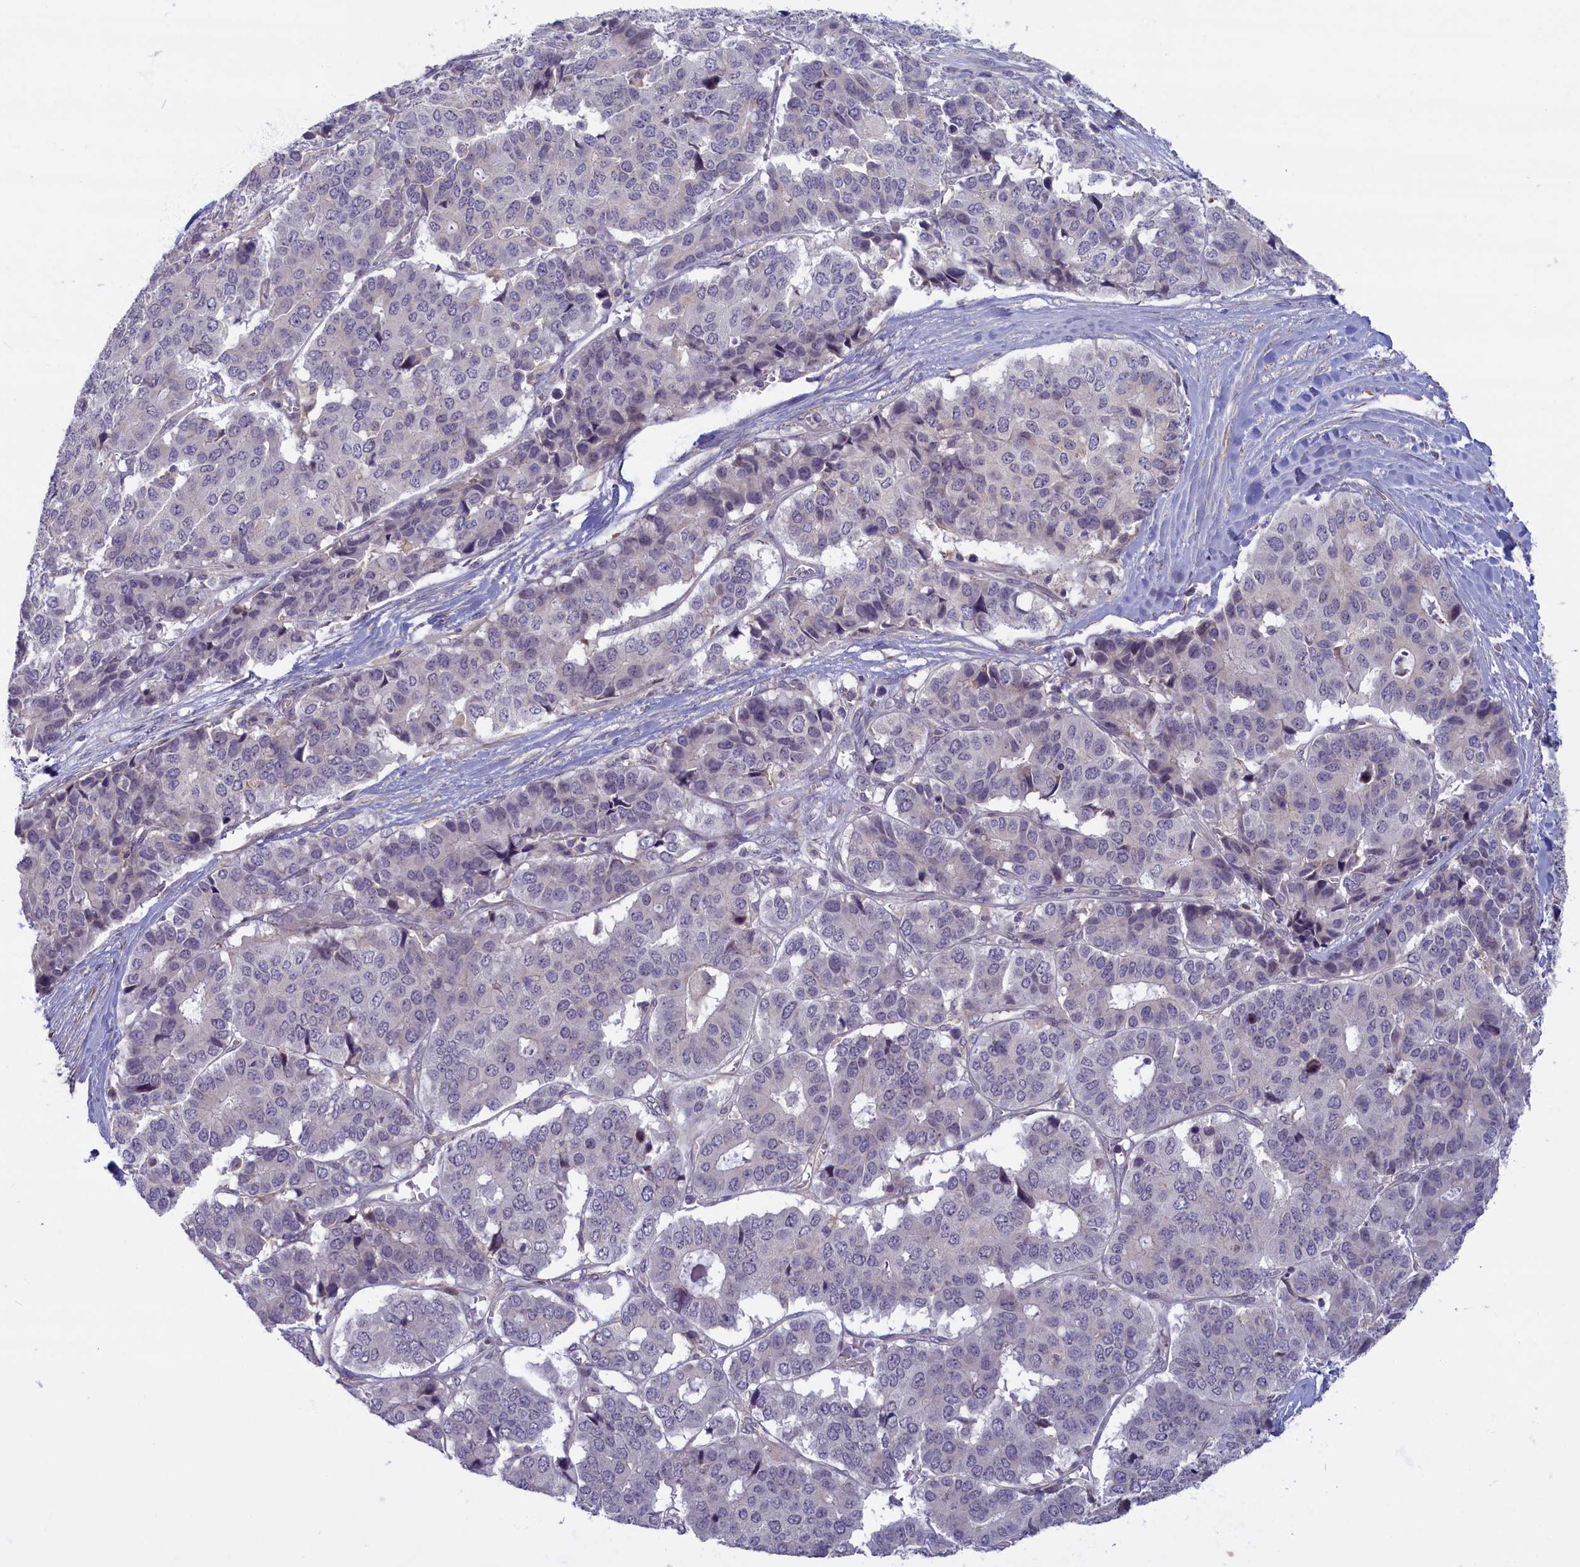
{"staining": {"intensity": "negative", "quantity": "none", "location": "none"}, "tissue": "pancreatic cancer", "cell_type": "Tumor cells", "image_type": "cancer", "snomed": [{"axis": "morphology", "description": "Adenocarcinoma, NOS"}, {"axis": "topography", "description": "Pancreas"}], "caption": "Pancreatic cancer was stained to show a protein in brown. There is no significant staining in tumor cells.", "gene": "TRPM4", "patient": {"sex": "male", "age": 50}}